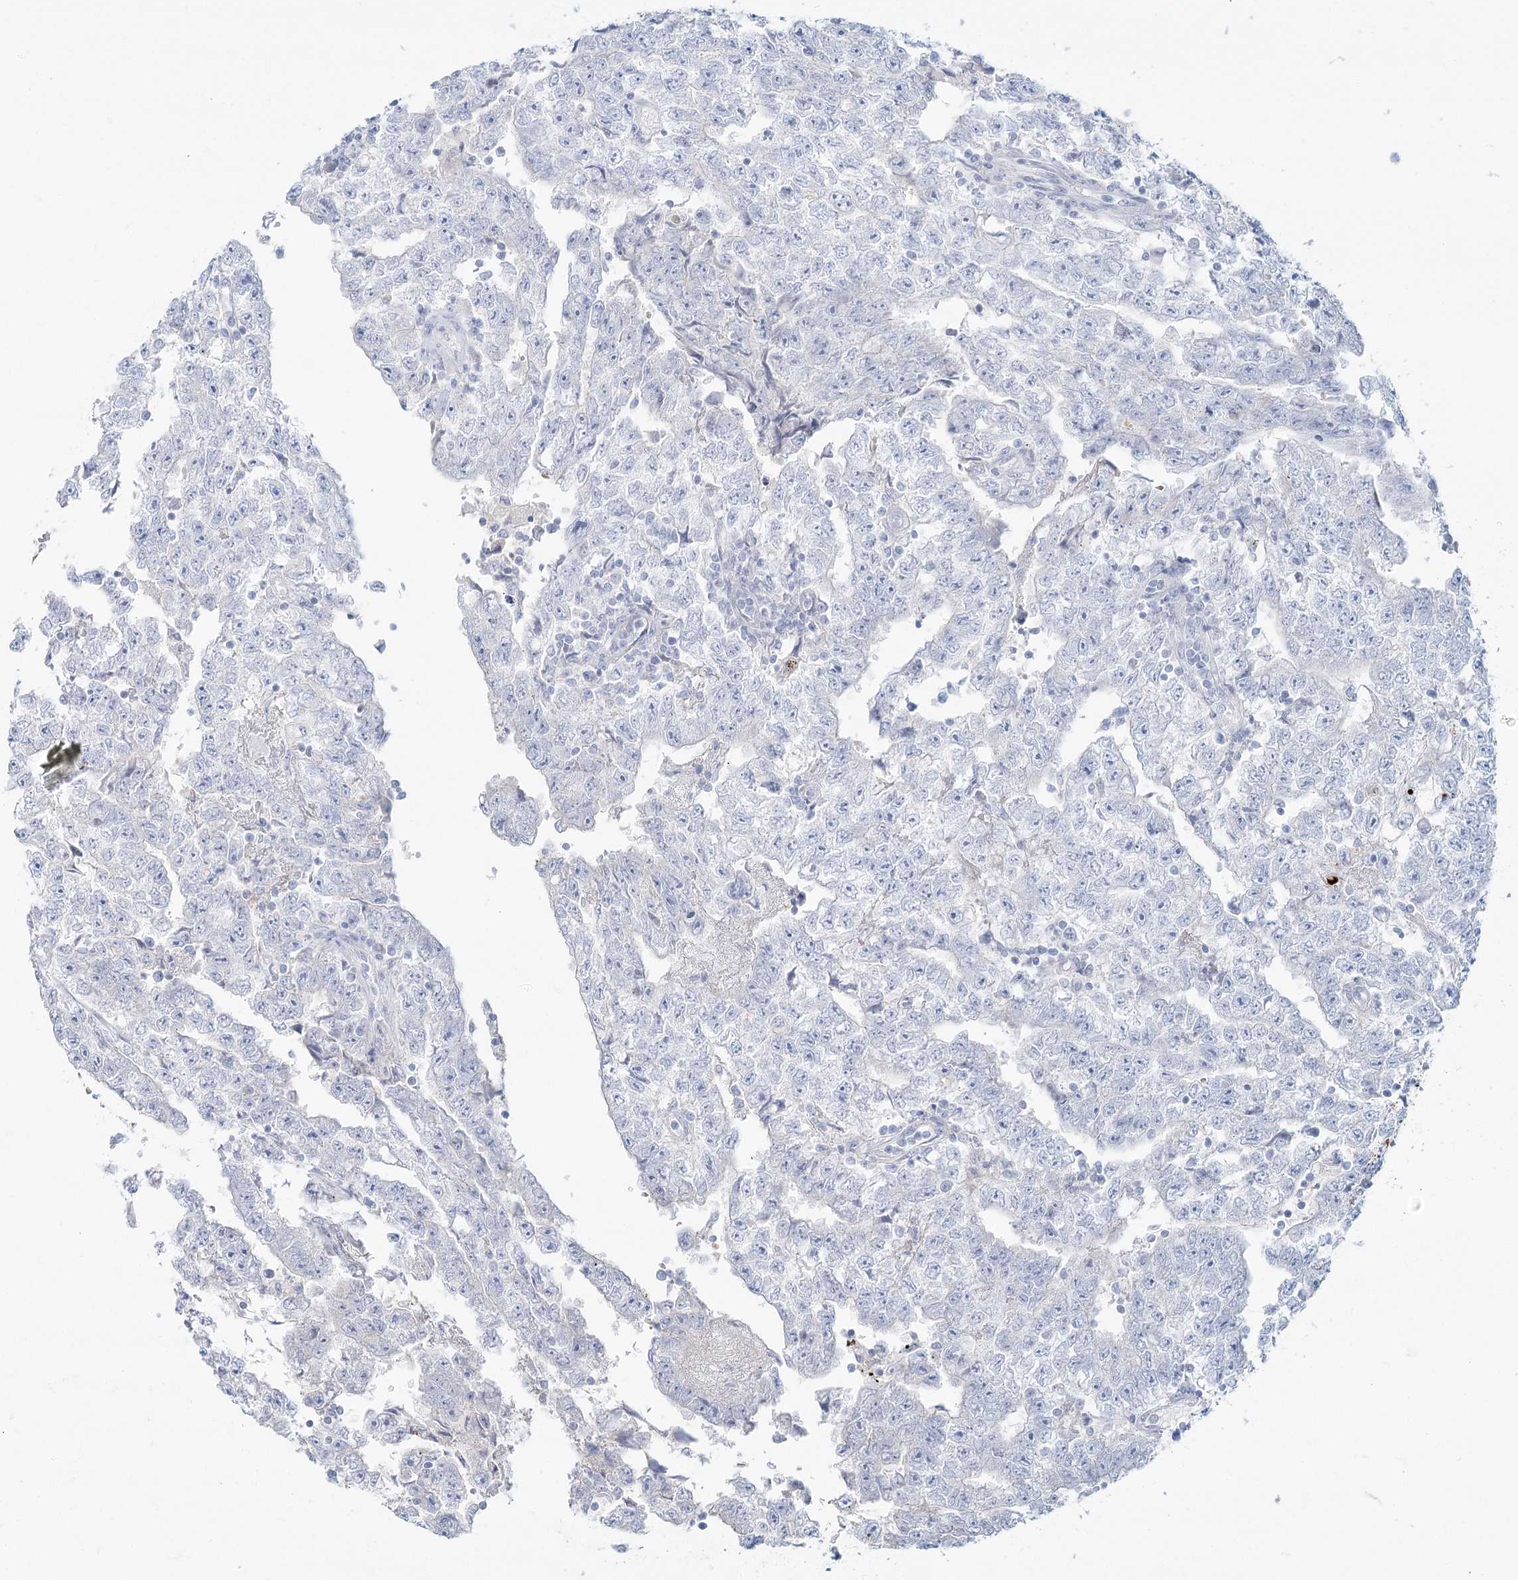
{"staining": {"intensity": "negative", "quantity": "none", "location": "none"}, "tissue": "testis cancer", "cell_type": "Tumor cells", "image_type": "cancer", "snomed": [{"axis": "morphology", "description": "Carcinoma, Embryonal, NOS"}, {"axis": "topography", "description": "Testis"}], "caption": "This is an IHC photomicrograph of embryonal carcinoma (testis). There is no staining in tumor cells.", "gene": "DMGDH", "patient": {"sex": "male", "age": 25}}